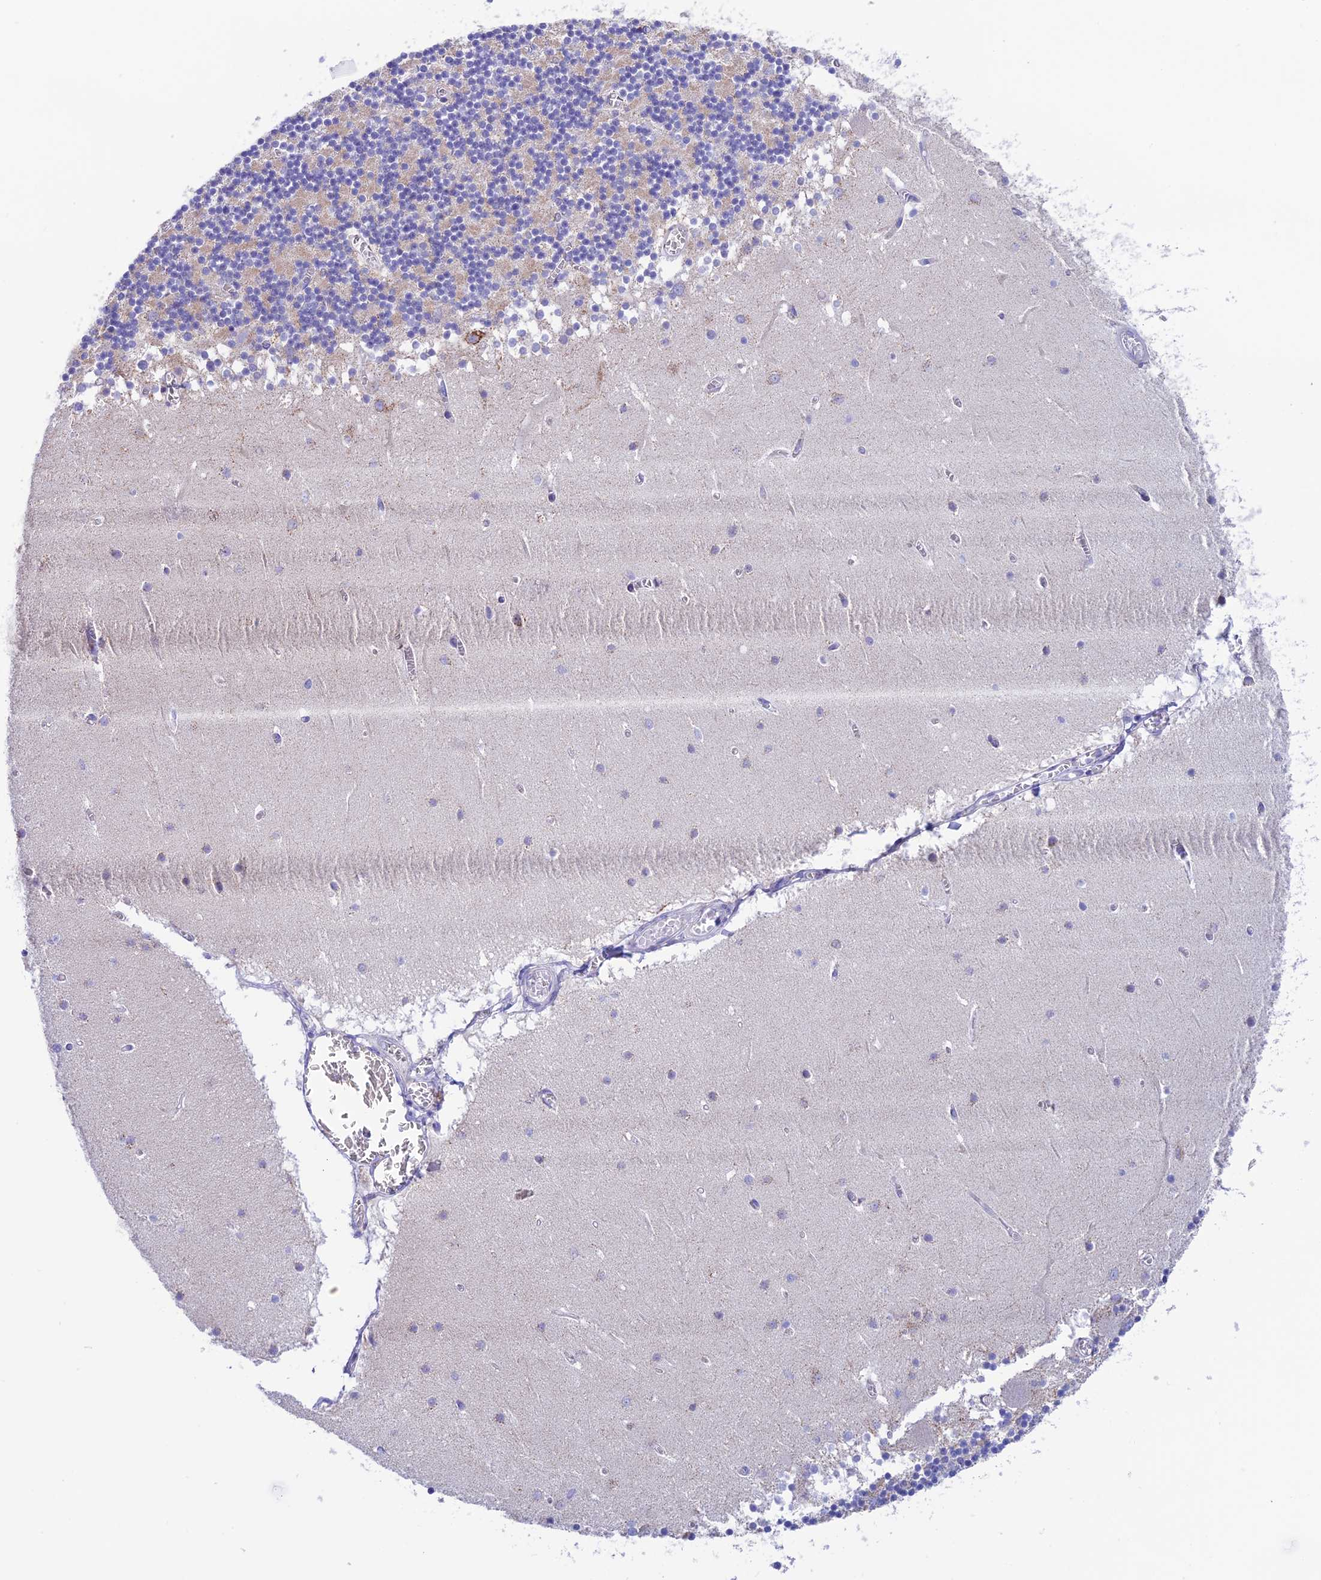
{"staining": {"intensity": "moderate", "quantity": "<25%", "location": "cytoplasmic/membranous"}, "tissue": "cerebellum", "cell_type": "Cells in granular layer", "image_type": "normal", "snomed": [{"axis": "morphology", "description": "Normal tissue, NOS"}, {"axis": "topography", "description": "Cerebellum"}], "caption": "This micrograph exhibits immunohistochemistry staining of benign human cerebellum, with low moderate cytoplasmic/membranous staining in approximately <25% of cells in granular layer.", "gene": "NXPE4", "patient": {"sex": "female", "age": 28}}